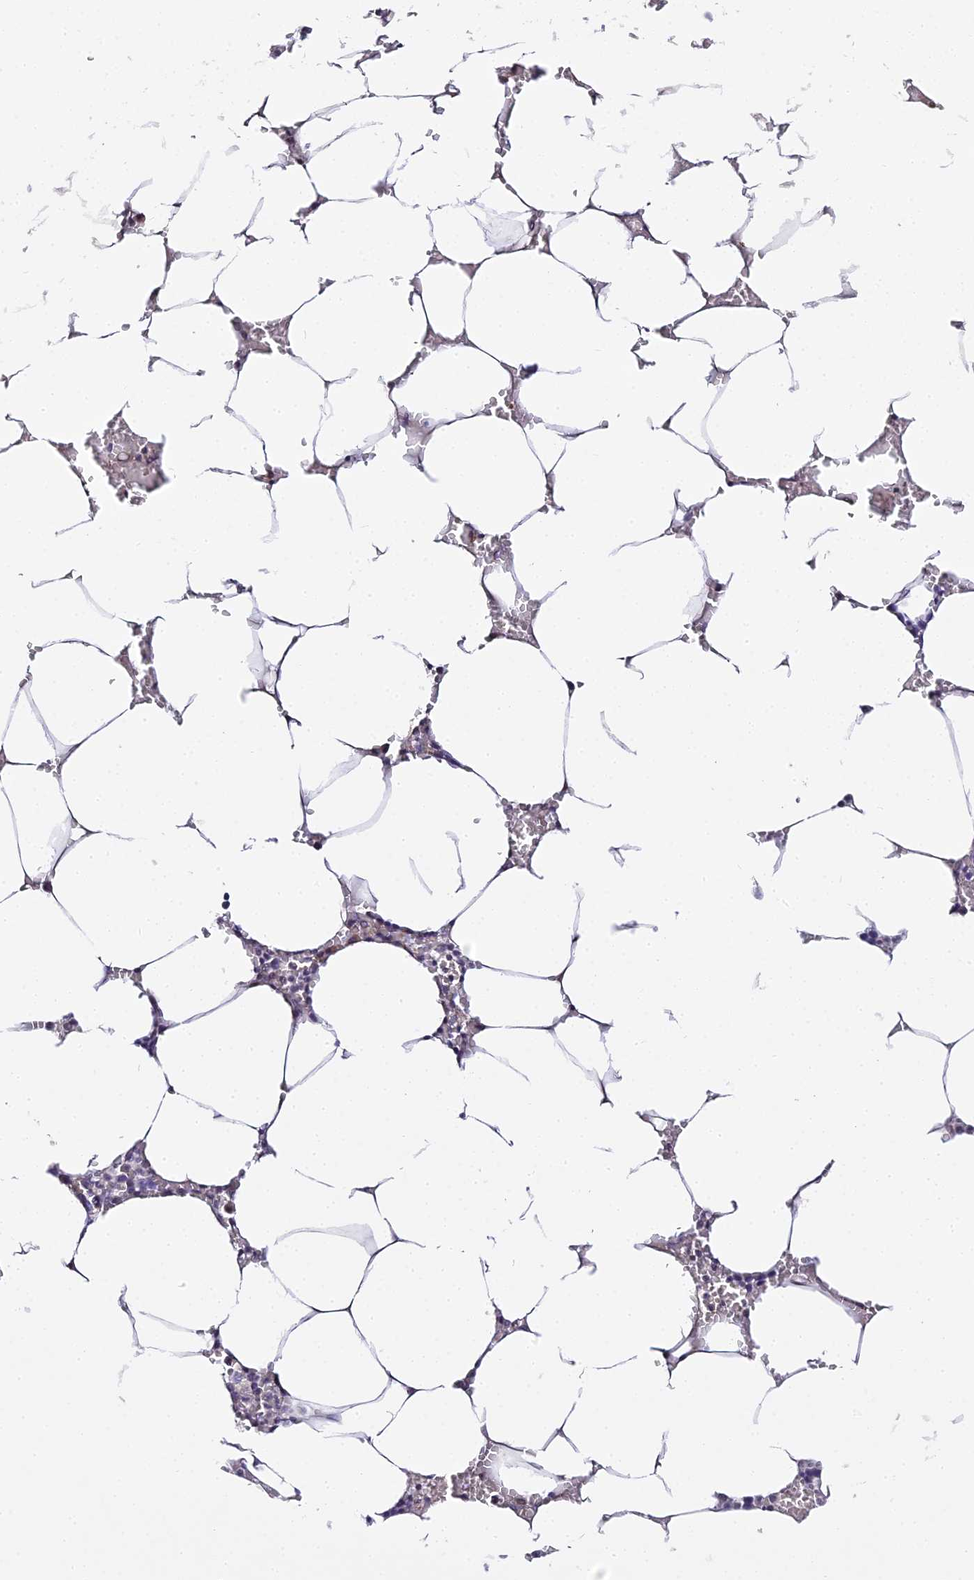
{"staining": {"intensity": "moderate", "quantity": "<25%", "location": "nuclear"}, "tissue": "bone marrow", "cell_type": "Hematopoietic cells", "image_type": "normal", "snomed": [{"axis": "morphology", "description": "Normal tissue, NOS"}, {"axis": "topography", "description": "Bone marrow"}], "caption": "Approximately <25% of hematopoietic cells in normal human bone marrow exhibit moderate nuclear protein expression as visualized by brown immunohistochemical staining.", "gene": "SERP1", "patient": {"sex": "male", "age": 70}}